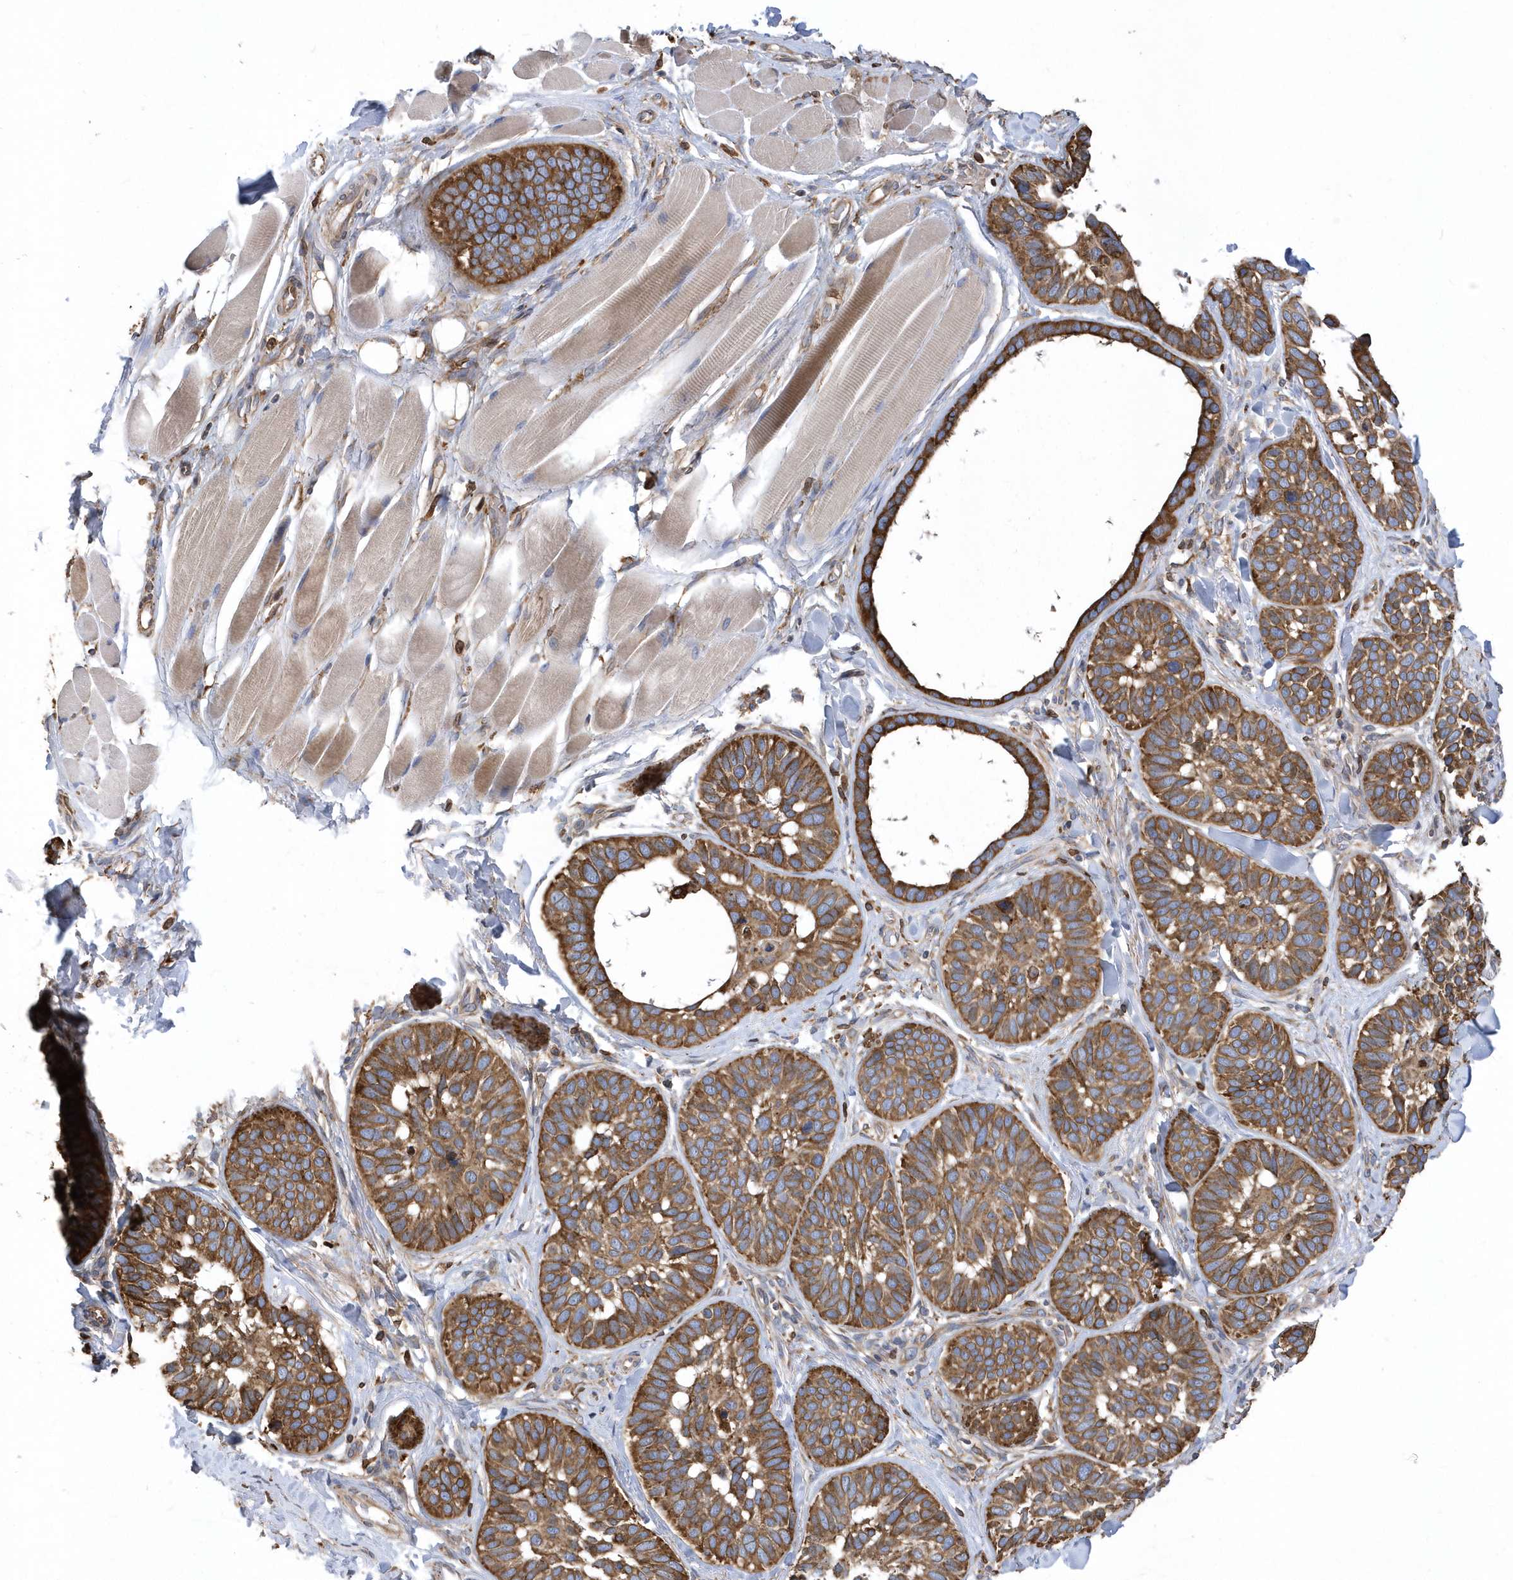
{"staining": {"intensity": "strong", "quantity": ">75%", "location": "cytoplasmic/membranous"}, "tissue": "skin cancer", "cell_type": "Tumor cells", "image_type": "cancer", "snomed": [{"axis": "morphology", "description": "Basal cell carcinoma"}, {"axis": "topography", "description": "Skin"}], "caption": "Protein expression analysis of human skin cancer reveals strong cytoplasmic/membranous expression in about >75% of tumor cells. (IHC, brightfield microscopy, high magnification).", "gene": "VAMP7", "patient": {"sex": "male", "age": 62}}